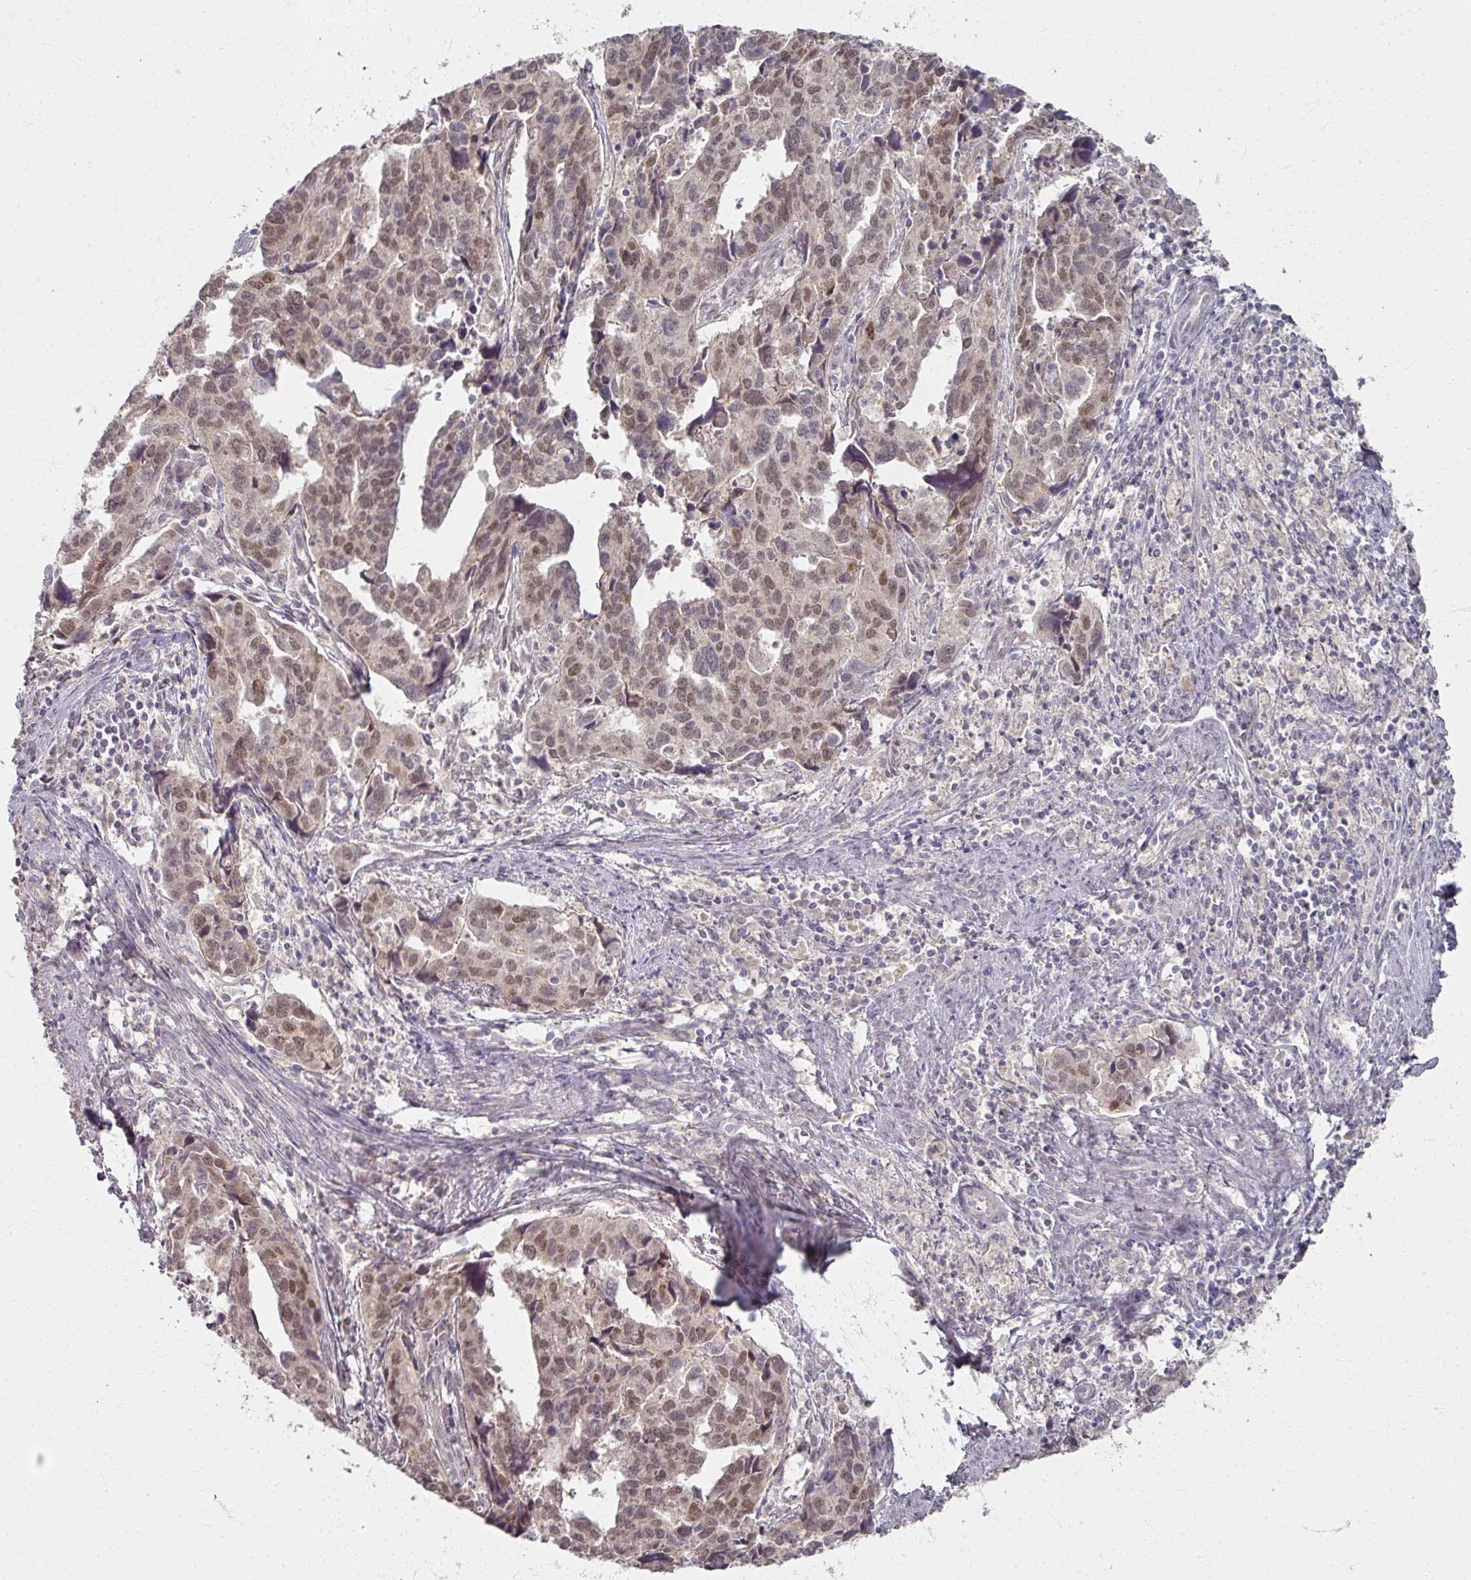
{"staining": {"intensity": "weak", "quantity": "<25%", "location": "nuclear"}, "tissue": "endometrial cancer", "cell_type": "Tumor cells", "image_type": "cancer", "snomed": [{"axis": "morphology", "description": "Adenocarcinoma, NOS"}, {"axis": "topography", "description": "Endometrium"}], "caption": "A micrograph of endometrial cancer stained for a protein exhibits no brown staining in tumor cells.", "gene": "SOX11", "patient": {"sex": "female", "age": 73}}